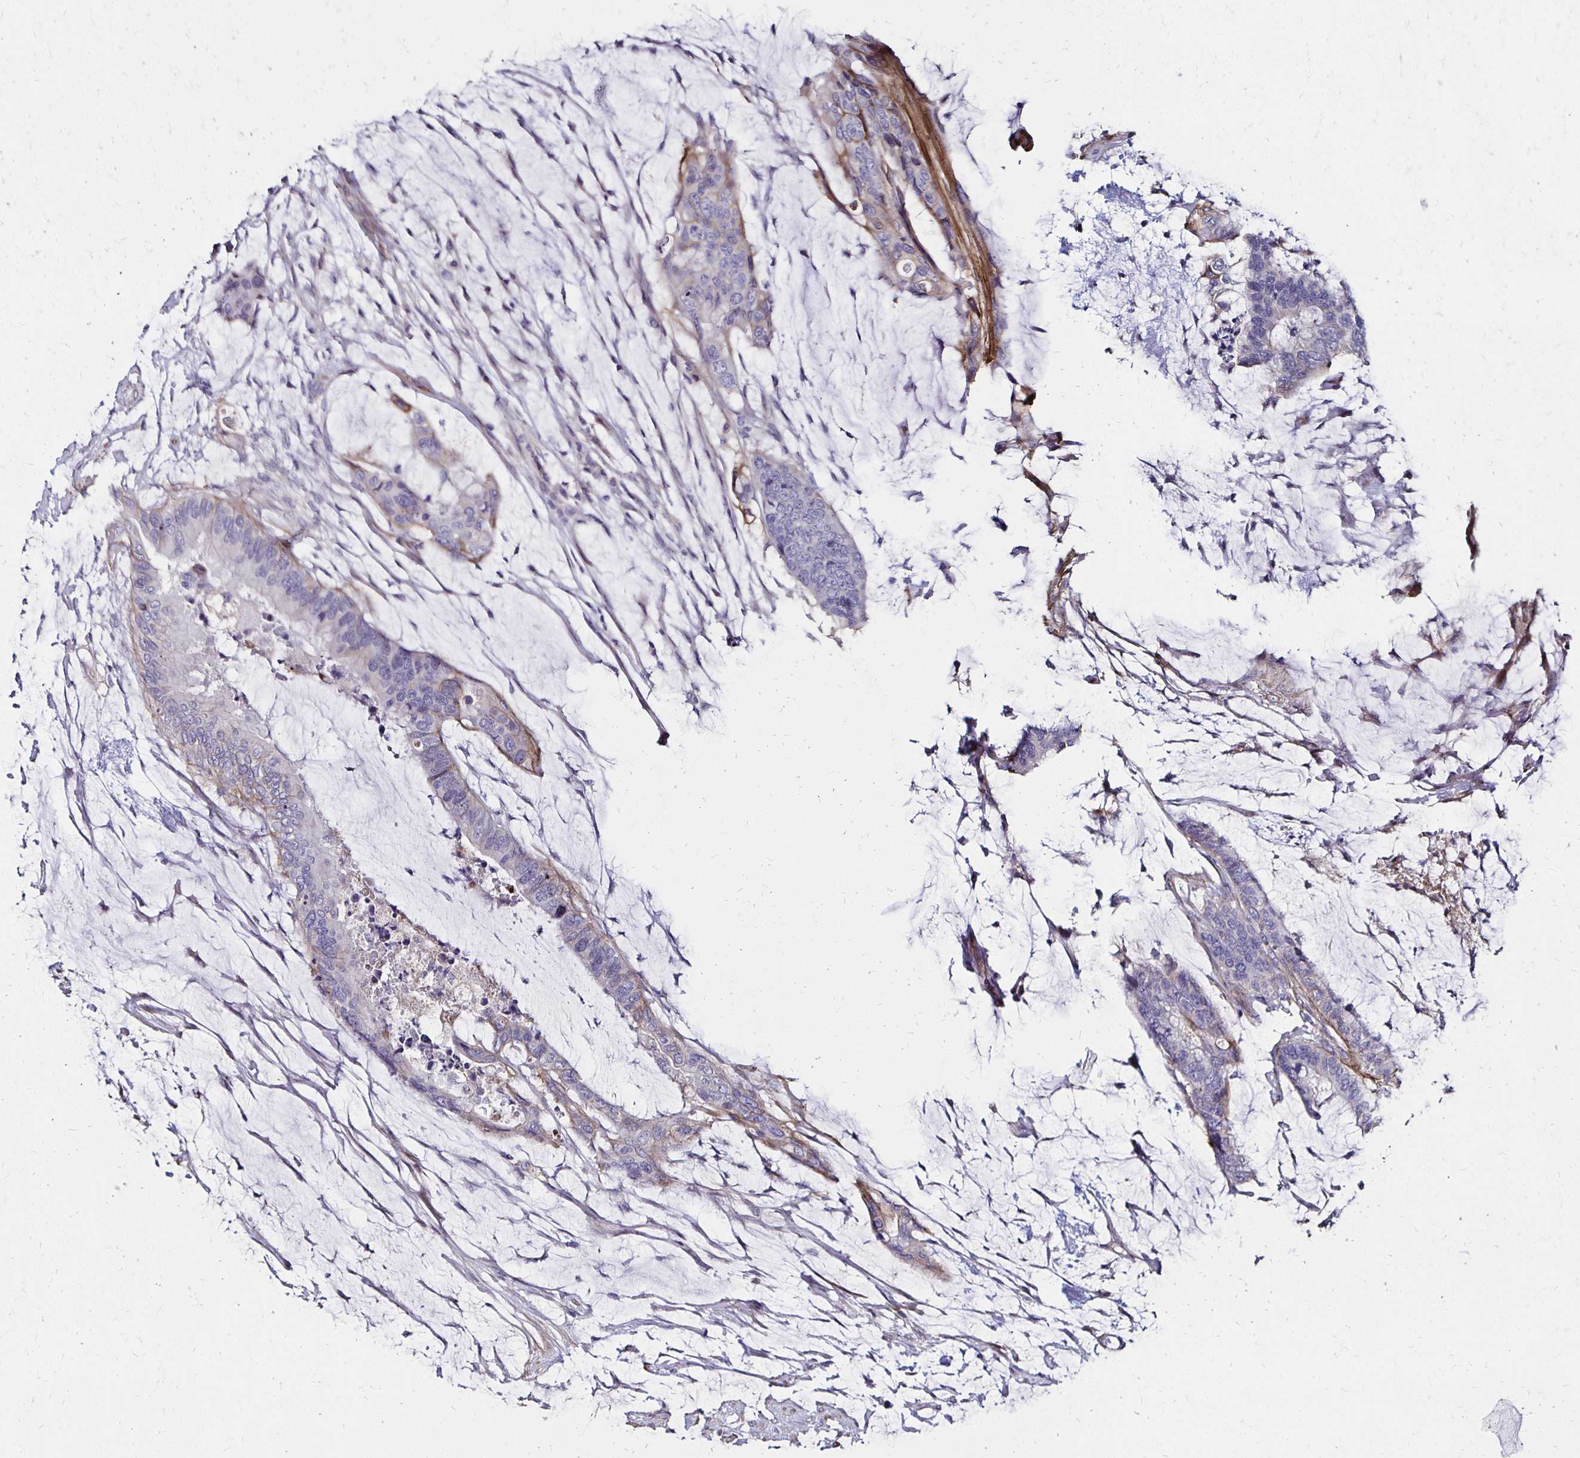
{"staining": {"intensity": "negative", "quantity": "none", "location": "none"}, "tissue": "colorectal cancer", "cell_type": "Tumor cells", "image_type": "cancer", "snomed": [{"axis": "morphology", "description": "Adenocarcinoma, NOS"}, {"axis": "topography", "description": "Rectum"}], "caption": "The micrograph exhibits no staining of tumor cells in colorectal adenocarcinoma.", "gene": "ITGB1", "patient": {"sex": "female", "age": 59}}